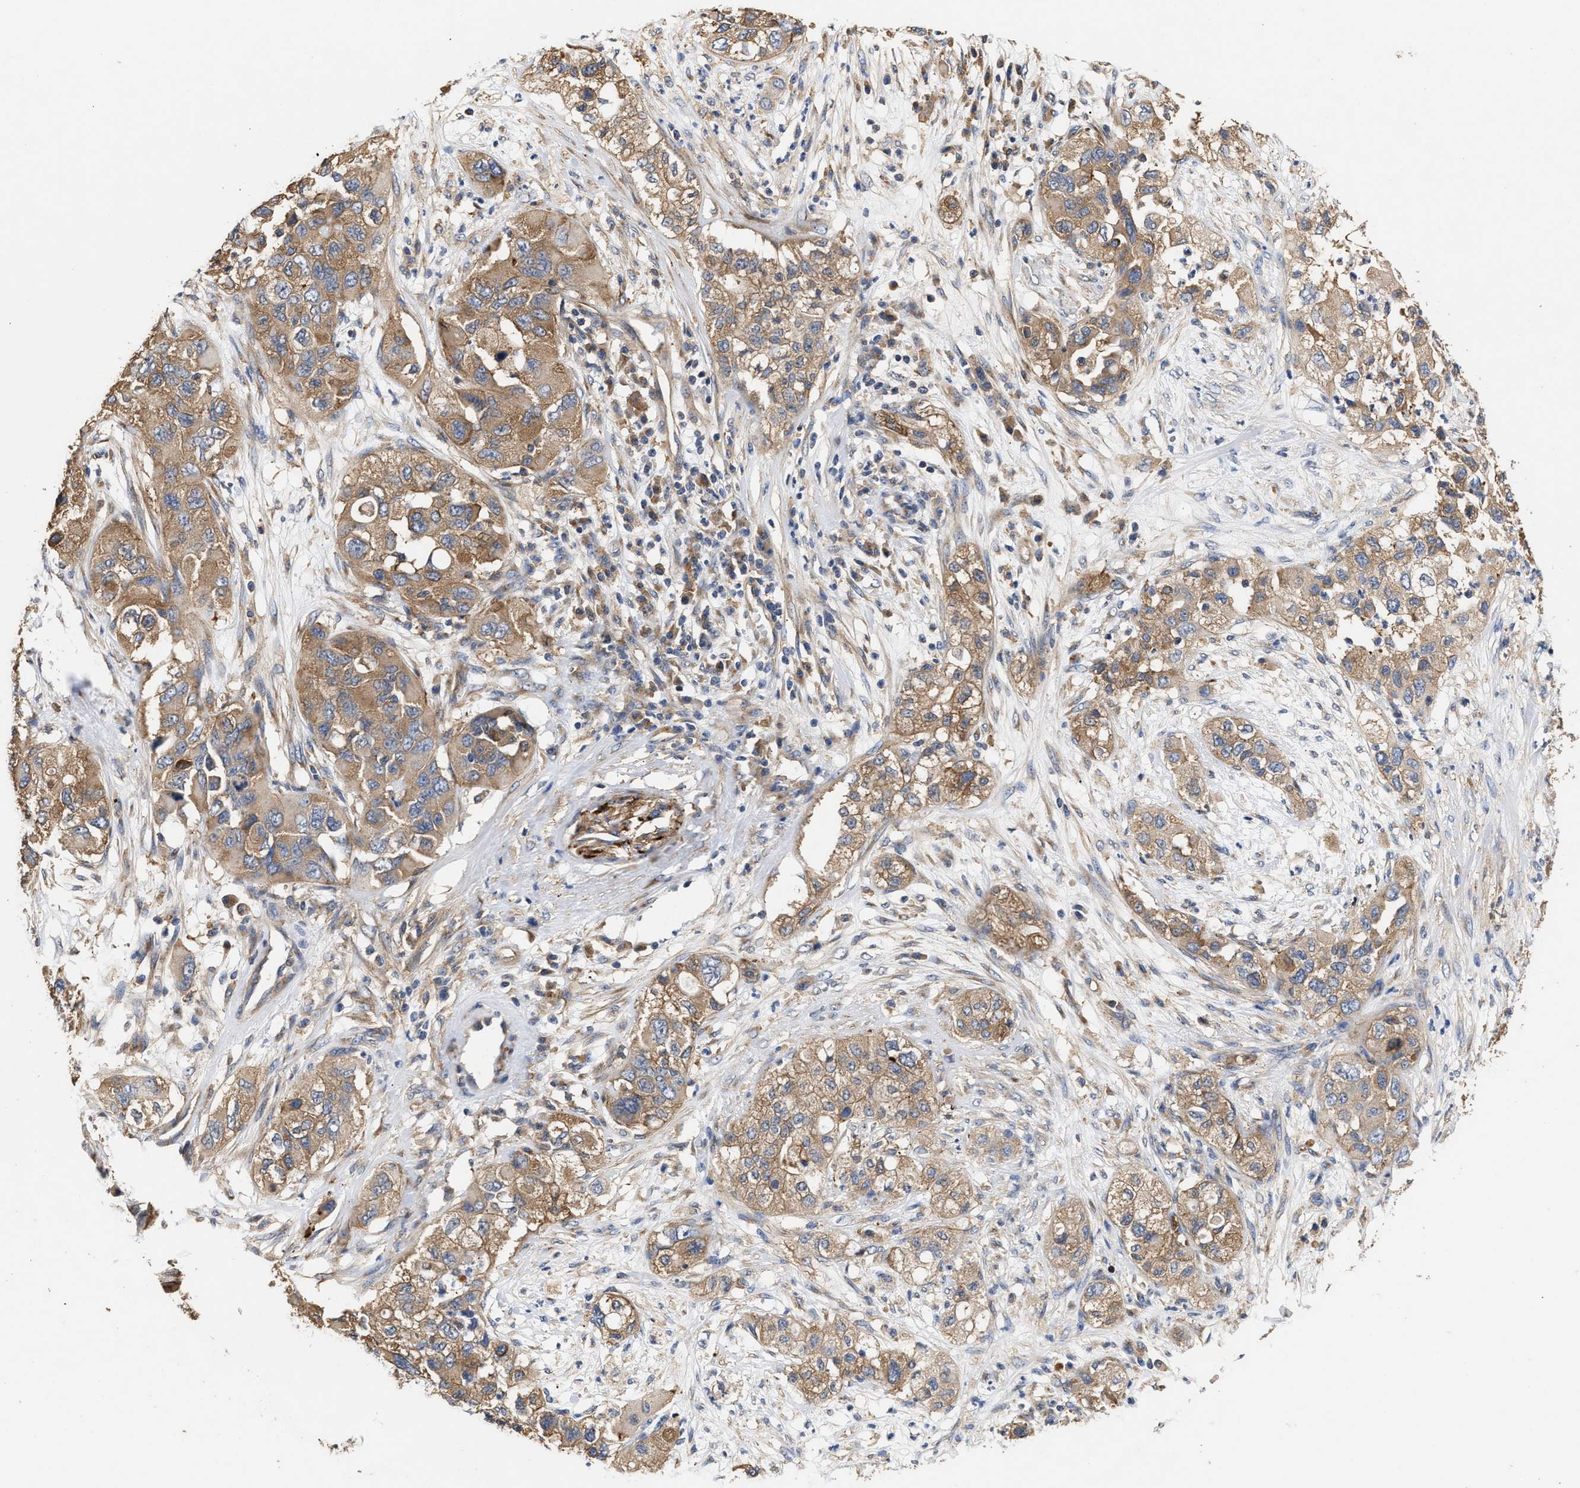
{"staining": {"intensity": "moderate", "quantity": ">75%", "location": "cytoplasmic/membranous"}, "tissue": "pancreatic cancer", "cell_type": "Tumor cells", "image_type": "cancer", "snomed": [{"axis": "morphology", "description": "Adenocarcinoma, NOS"}, {"axis": "topography", "description": "Pancreas"}], "caption": "Tumor cells show medium levels of moderate cytoplasmic/membranous expression in about >75% of cells in human pancreatic cancer.", "gene": "KLB", "patient": {"sex": "female", "age": 78}}